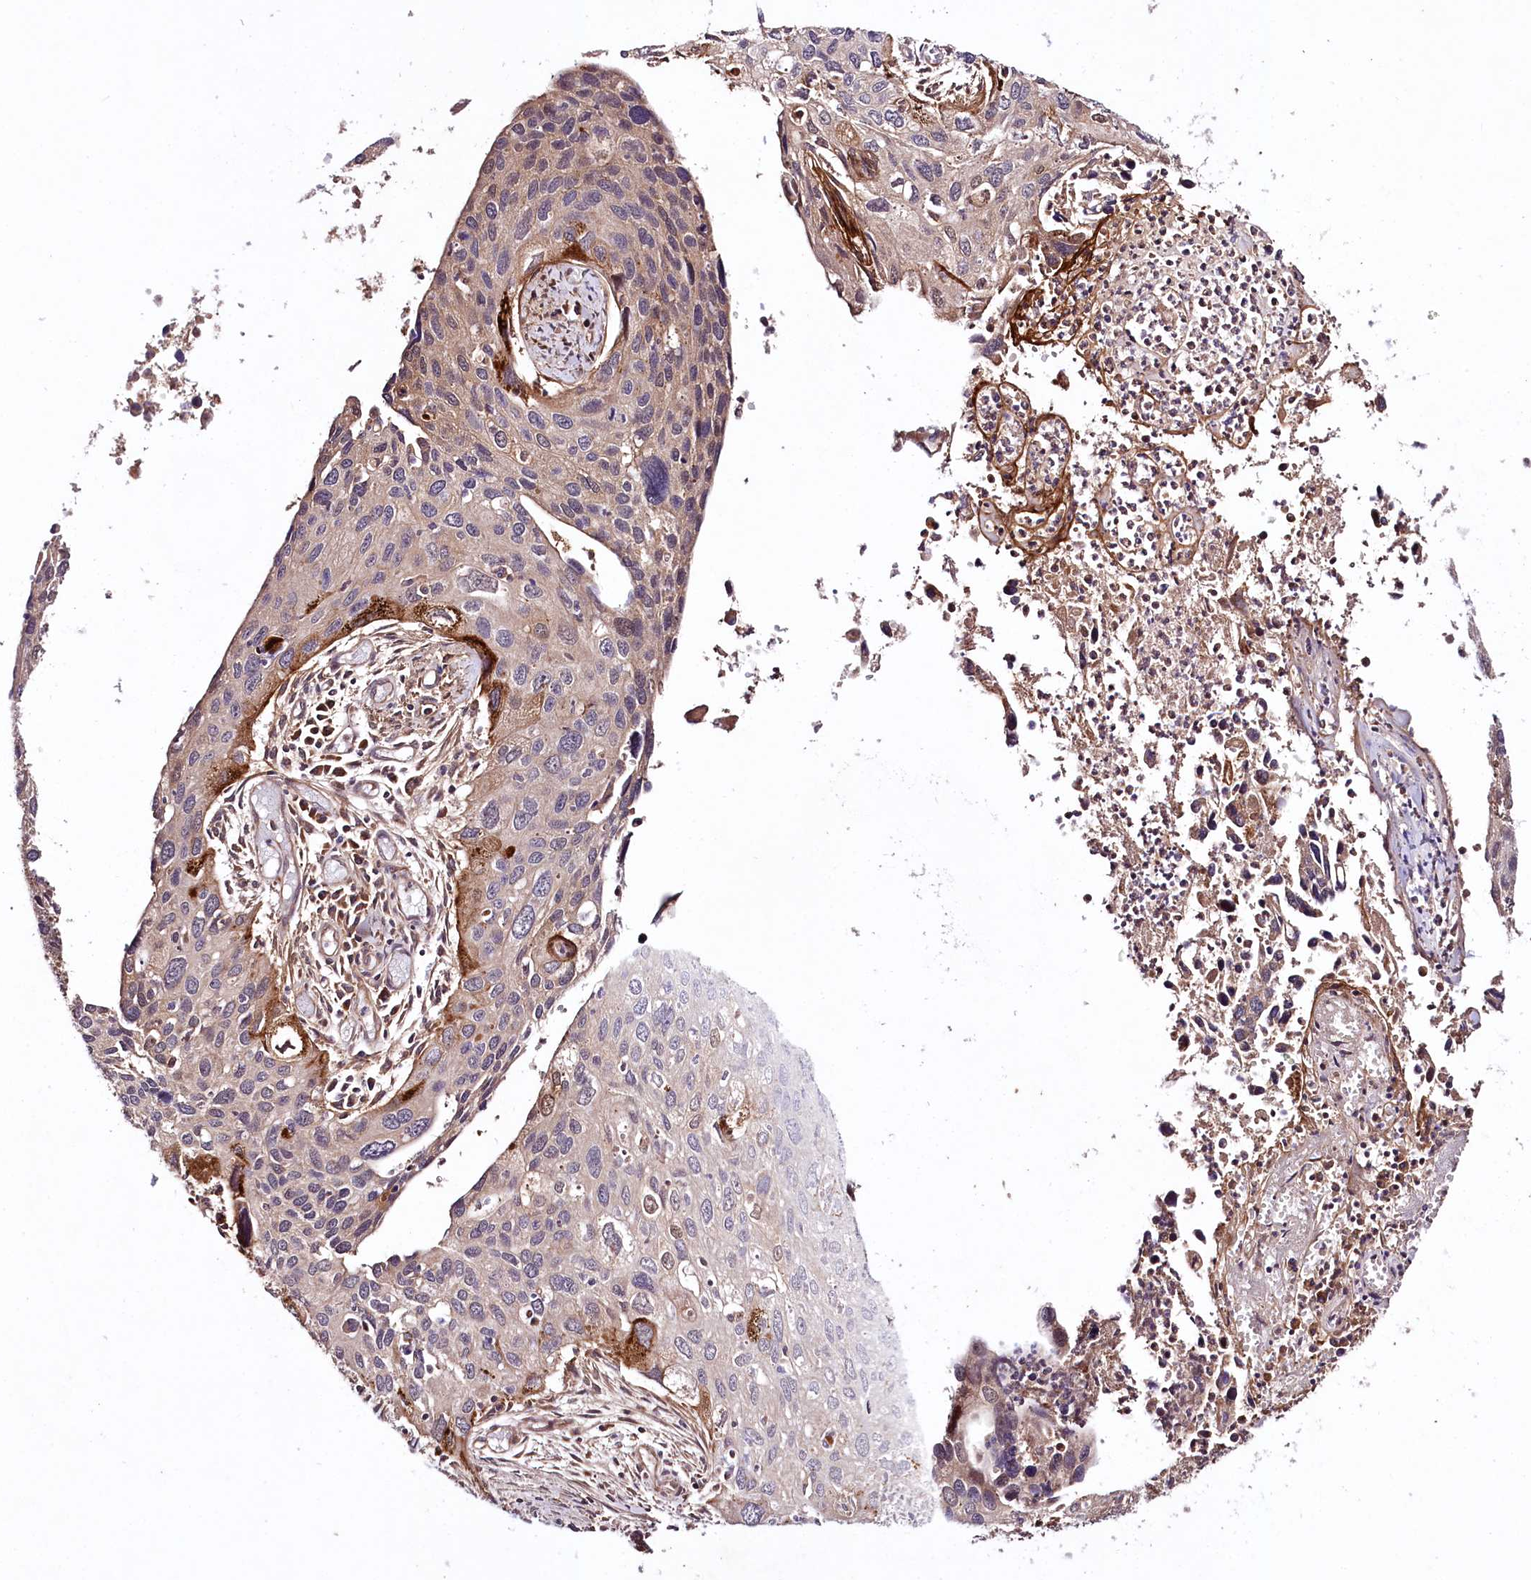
{"staining": {"intensity": "strong", "quantity": "<25%", "location": "cytoplasmic/membranous"}, "tissue": "cervical cancer", "cell_type": "Tumor cells", "image_type": "cancer", "snomed": [{"axis": "morphology", "description": "Squamous cell carcinoma, NOS"}, {"axis": "topography", "description": "Cervix"}], "caption": "Human cervical cancer stained for a protein (brown) reveals strong cytoplasmic/membranous positive positivity in about <25% of tumor cells.", "gene": "TNPO3", "patient": {"sex": "female", "age": 55}}